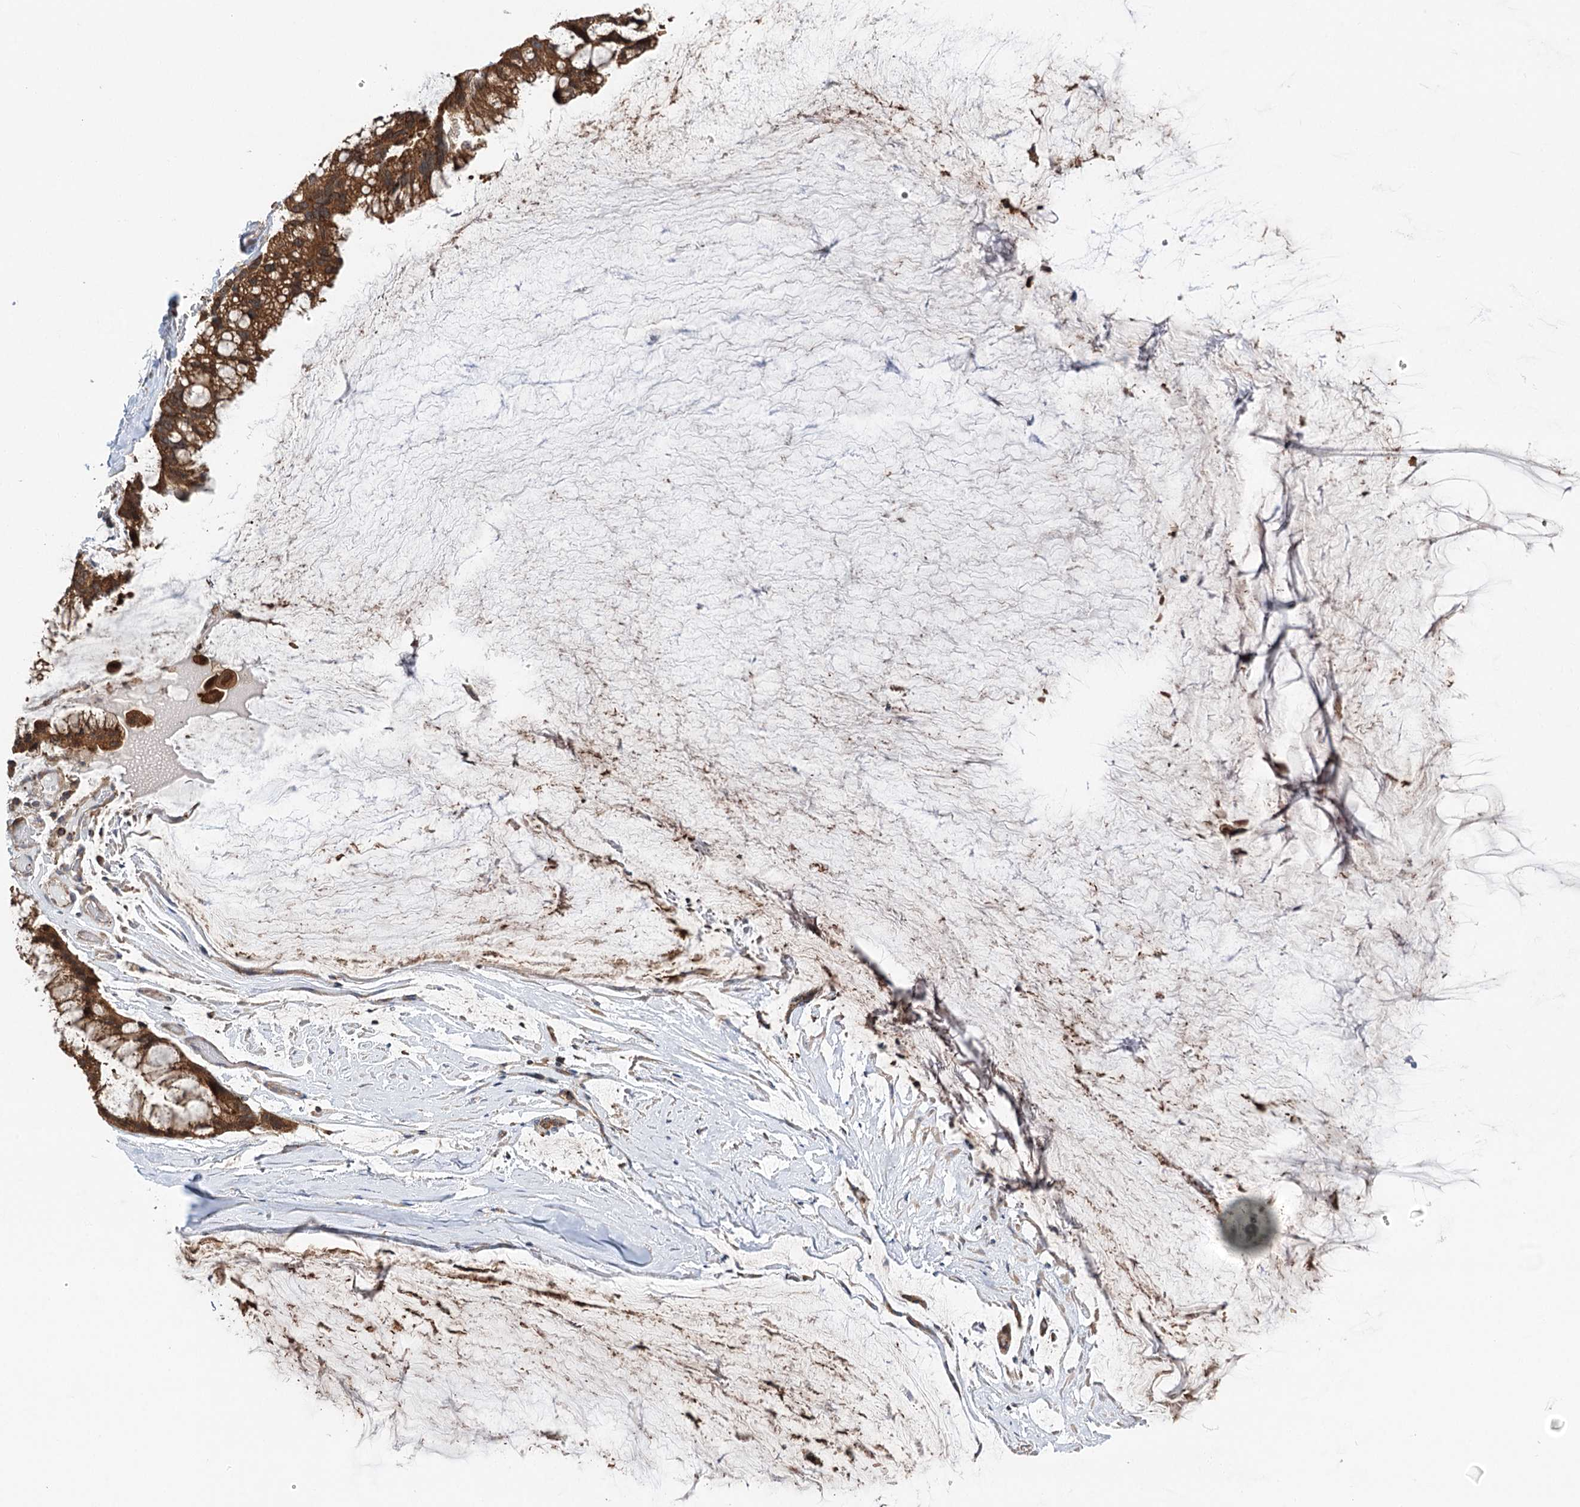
{"staining": {"intensity": "moderate", "quantity": ">75%", "location": "cytoplasmic/membranous"}, "tissue": "ovarian cancer", "cell_type": "Tumor cells", "image_type": "cancer", "snomed": [{"axis": "morphology", "description": "Cystadenocarcinoma, mucinous, NOS"}, {"axis": "topography", "description": "Ovary"}], "caption": "Protein expression analysis of human ovarian cancer (mucinous cystadenocarcinoma) reveals moderate cytoplasmic/membranous expression in about >75% of tumor cells.", "gene": "VPS37B", "patient": {"sex": "female", "age": 39}}